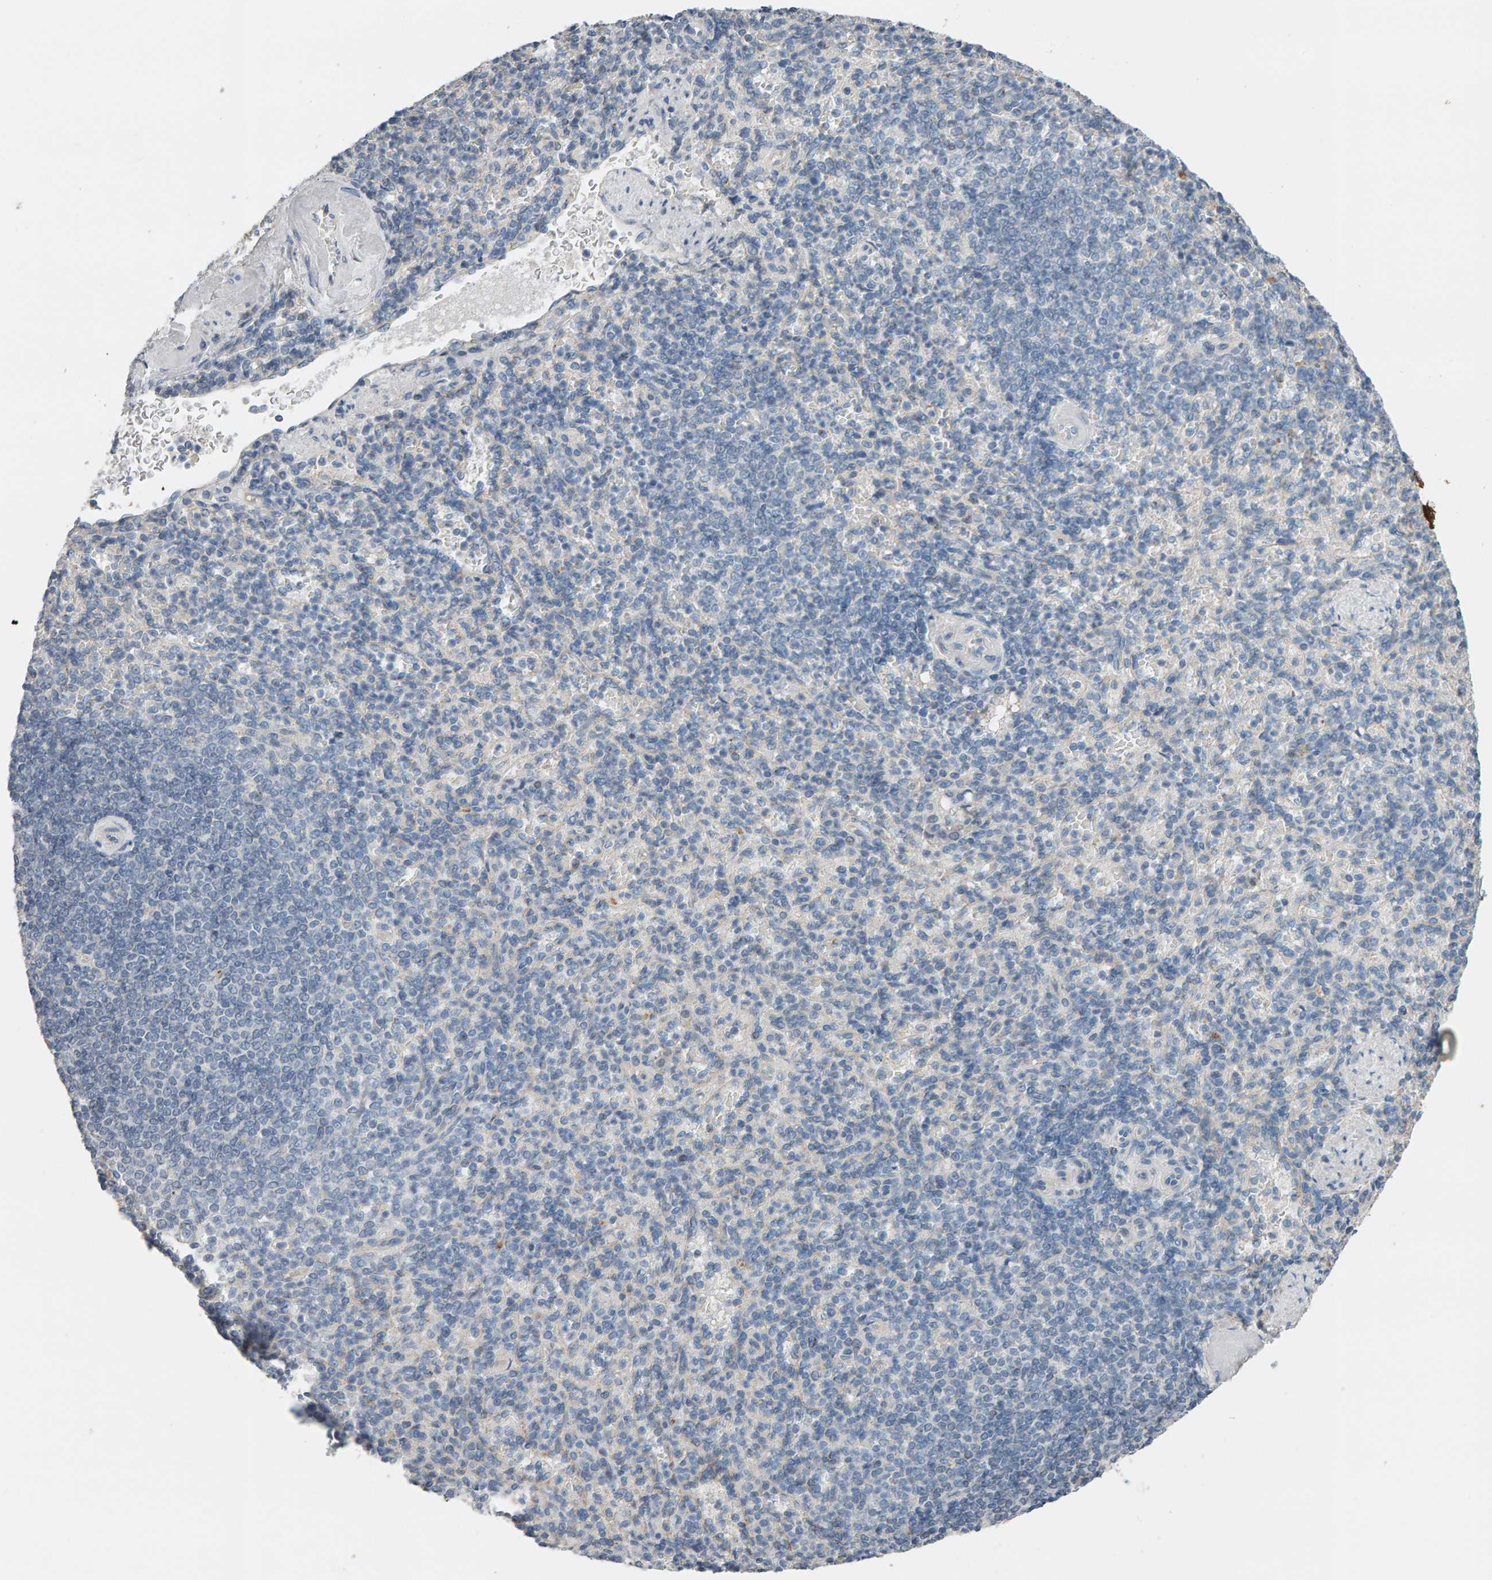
{"staining": {"intensity": "negative", "quantity": "none", "location": "none"}, "tissue": "spleen", "cell_type": "Cells in red pulp", "image_type": "normal", "snomed": [{"axis": "morphology", "description": "Normal tissue, NOS"}, {"axis": "topography", "description": "Spleen"}], "caption": "Immunohistochemistry image of benign spleen stained for a protein (brown), which shows no positivity in cells in red pulp. The staining is performed using DAB (3,3'-diaminobenzidine) brown chromogen with nuclei counter-stained in using hematoxylin.", "gene": "IPPK", "patient": {"sex": "female", "age": 74}}